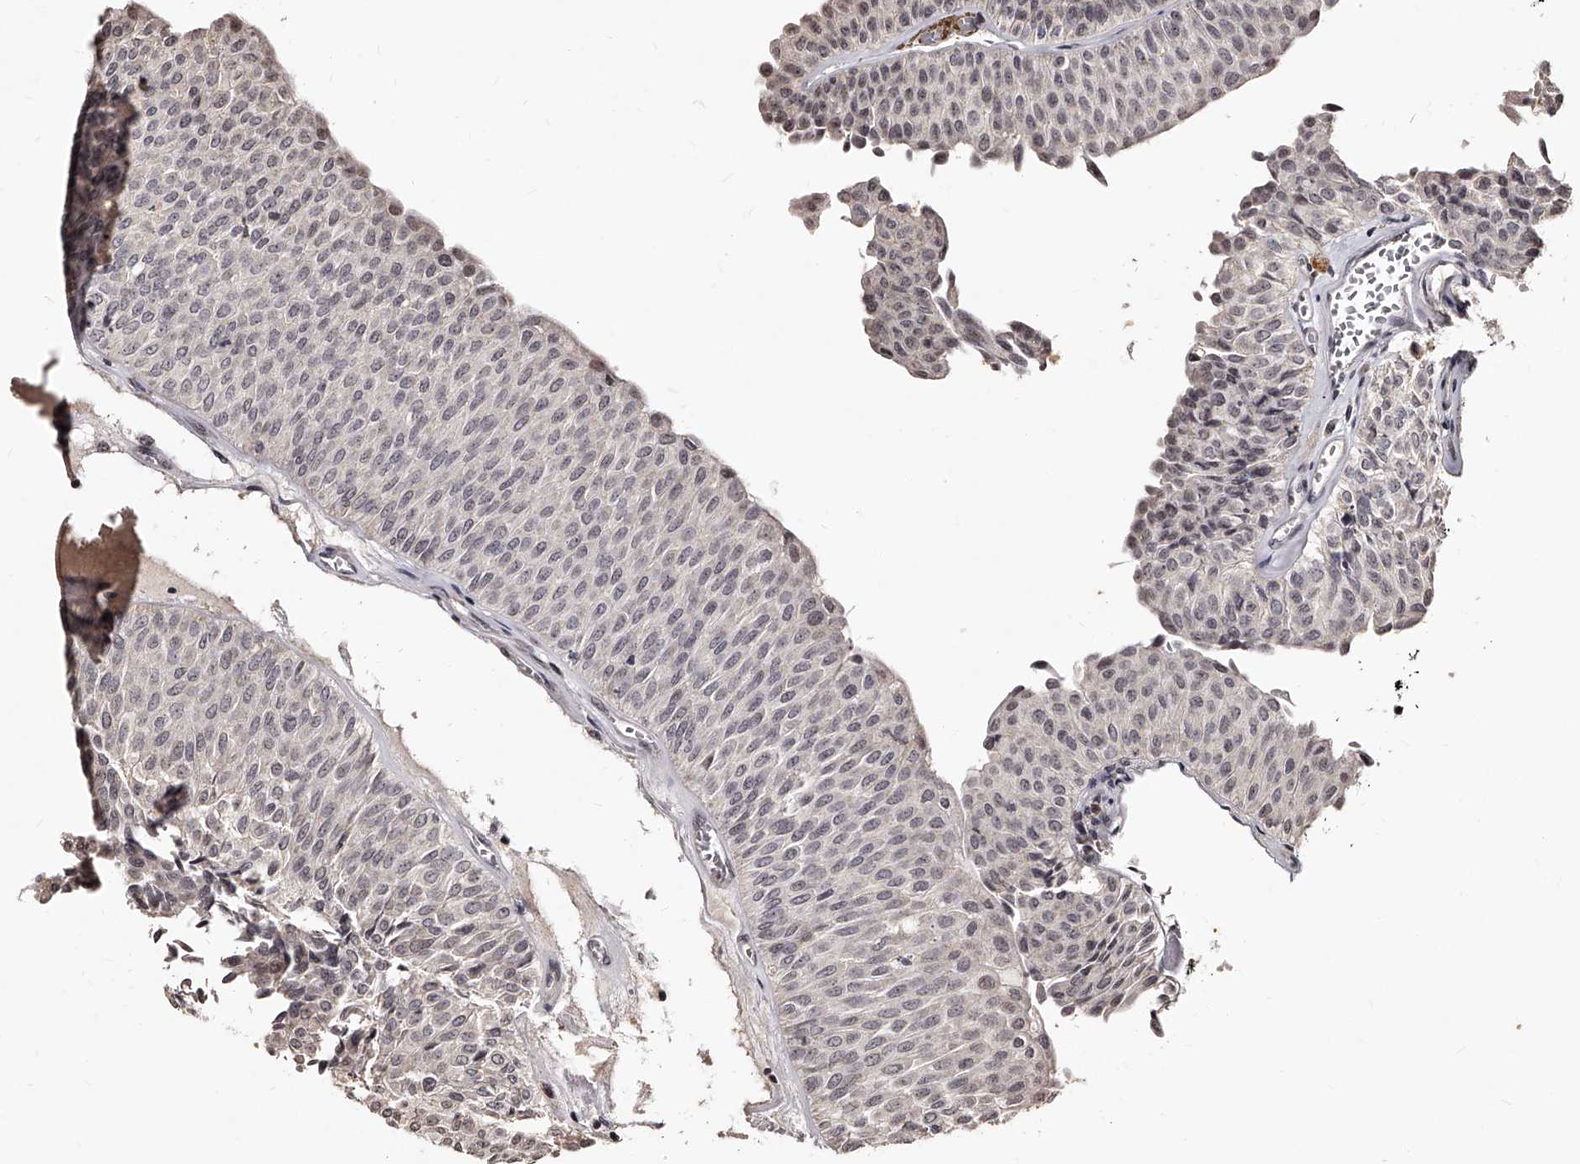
{"staining": {"intensity": "weak", "quantity": "25%-75%", "location": "nuclear"}, "tissue": "urothelial cancer", "cell_type": "Tumor cells", "image_type": "cancer", "snomed": [{"axis": "morphology", "description": "Urothelial carcinoma, Low grade"}, {"axis": "topography", "description": "Urinary bladder"}], "caption": "Human low-grade urothelial carcinoma stained with a brown dye demonstrates weak nuclear positive staining in about 25%-75% of tumor cells.", "gene": "TSHR", "patient": {"sex": "male", "age": 78}}